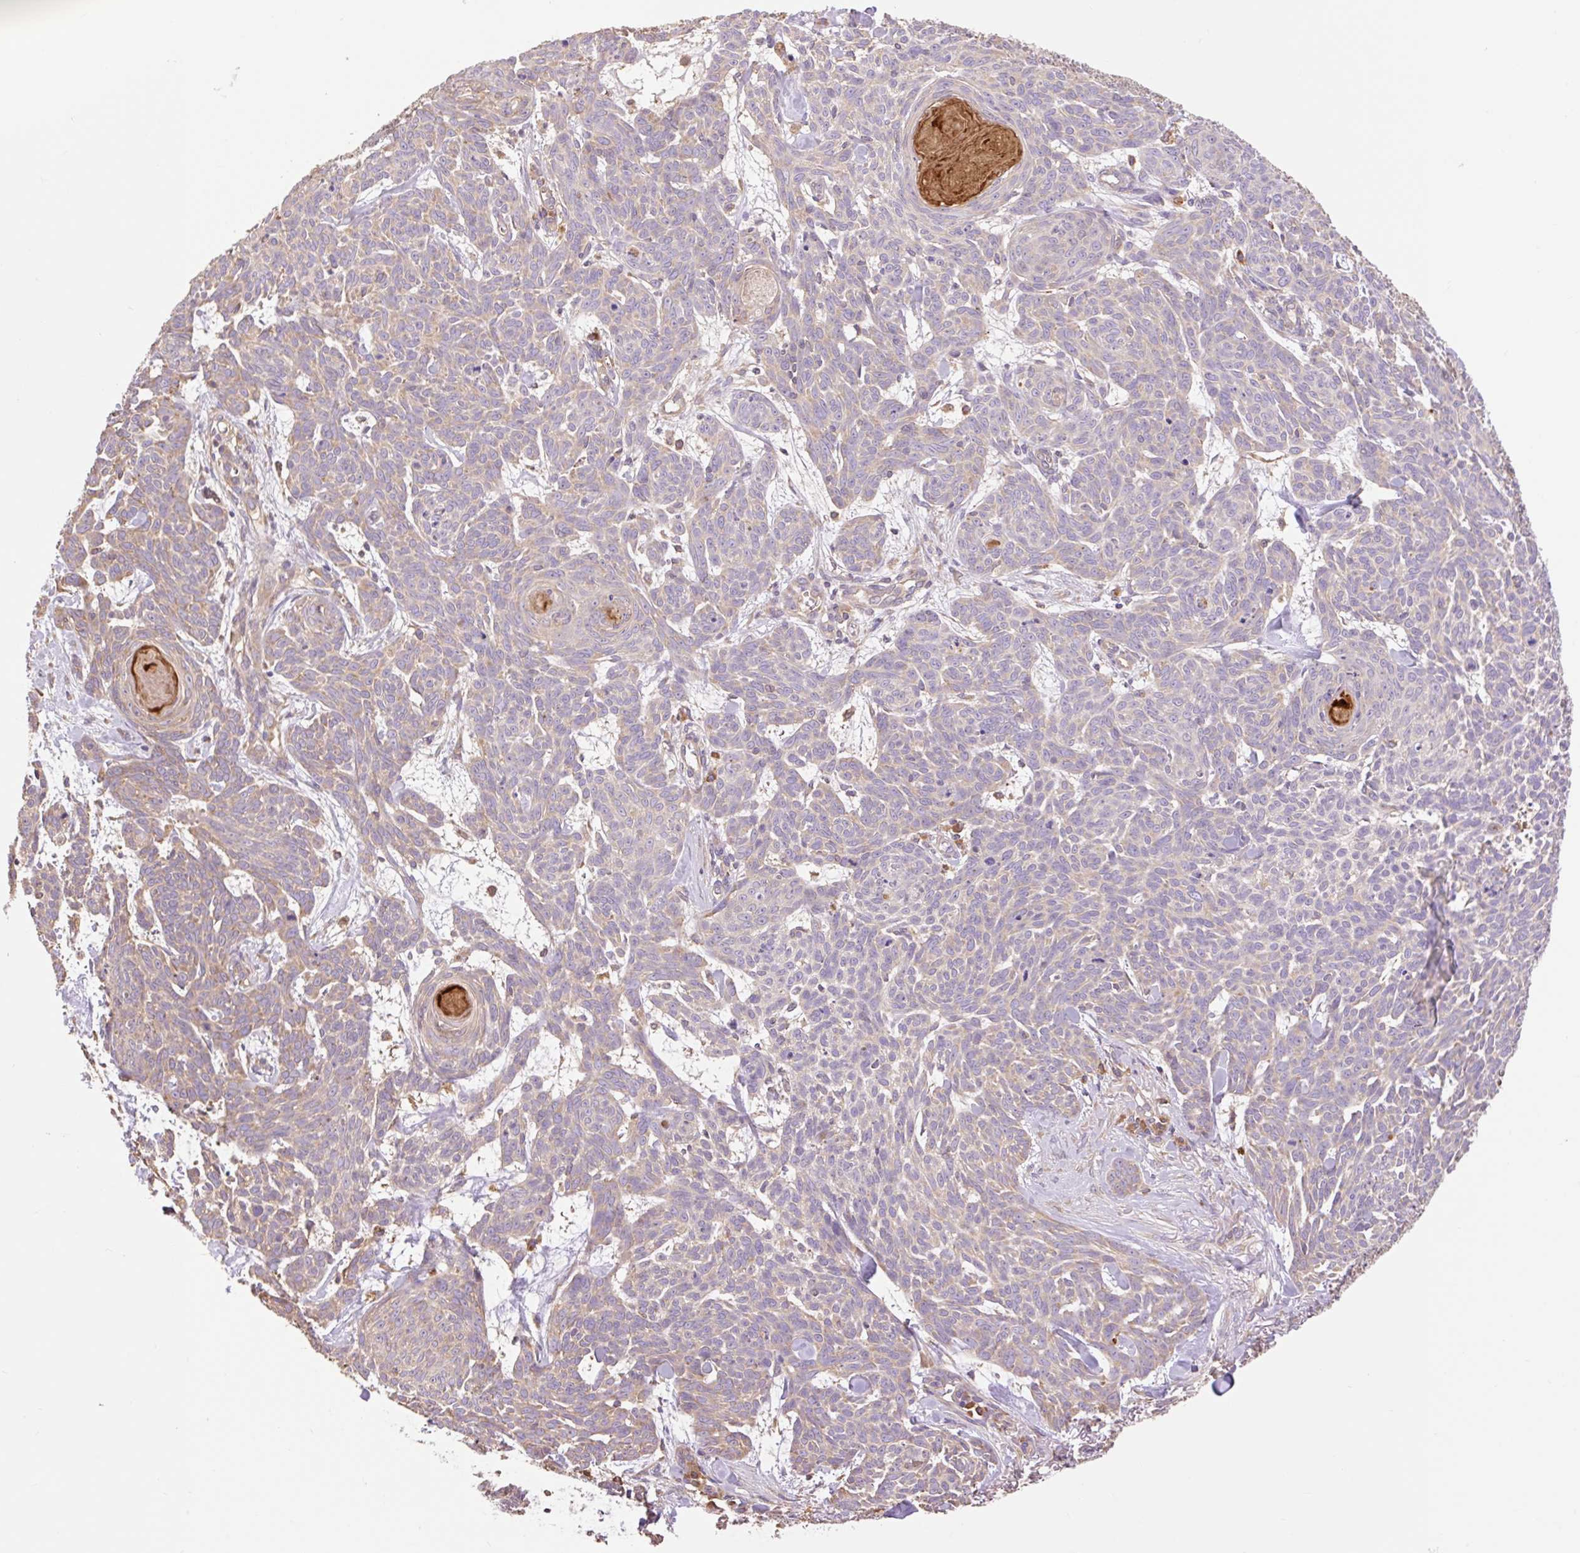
{"staining": {"intensity": "weak", "quantity": "25%-75%", "location": "cytoplasmic/membranous"}, "tissue": "skin cancer", "cell_type": "Tumor cells", "image_type": "cancer", "snomed": [{"axis": "morphology", "description": "Basal cell carcinoma"}, {"axis": "topography", "description": "Skin"}], "caption": "The histopathology image reveals immunohistochemical staining of skin cancer (basal cell carcinoma). There is weak cytoplasmic/membranous expression is seen in about 25%-75% of tumor cells.", "gene": "DESI1", "patient": {"sex": "female", "age": 93}}